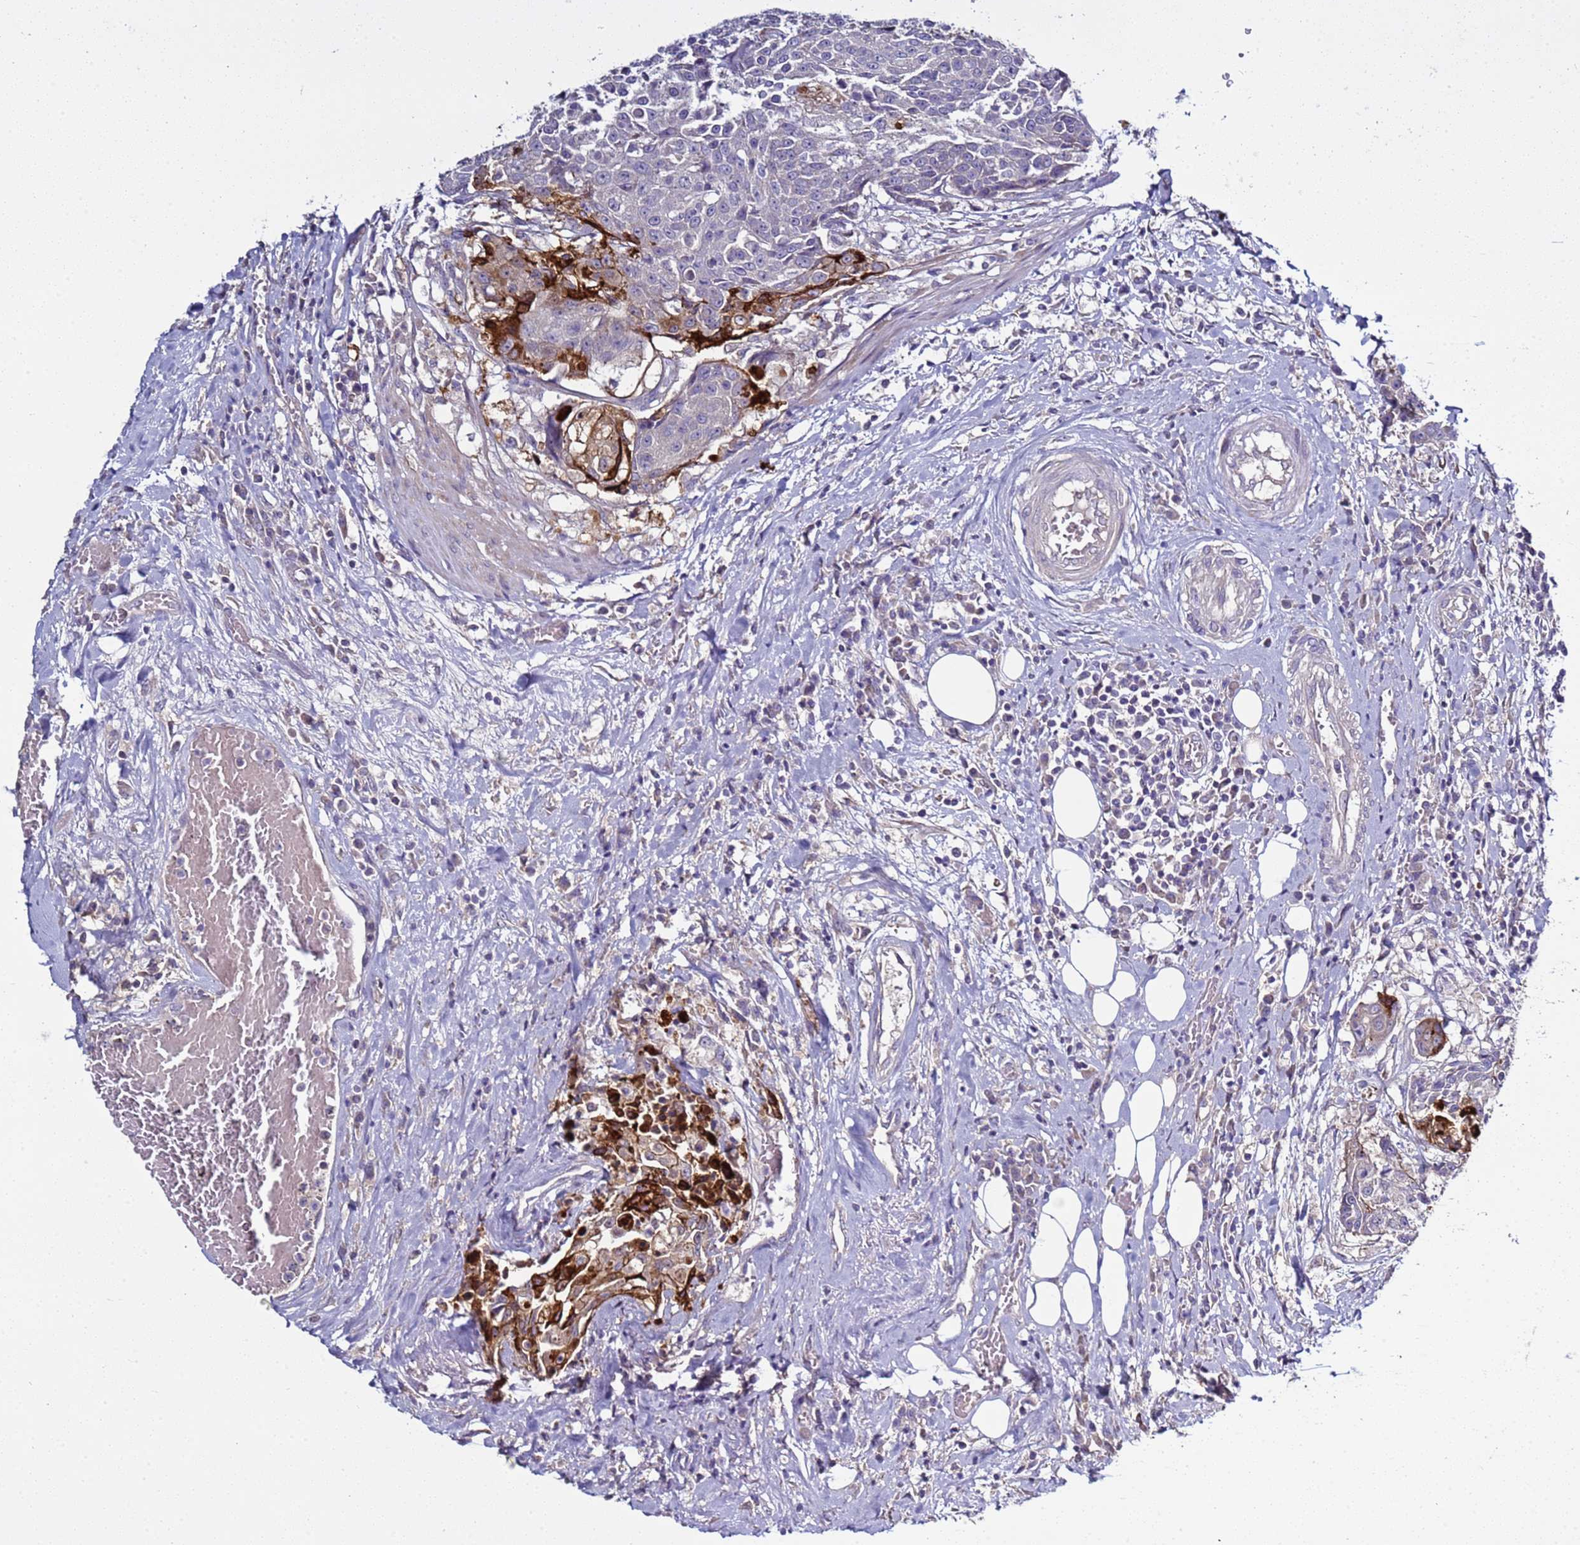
{"staining": {"intensity": "negative", "quantity": "none", "location": "none"}, "tissue": "urothelial cancer", "cell_type": "Tumor cells", "image_type": "cancer", "snomed": [{"axis": "morphology", "description": "Urothelial carcinoma, High grade"}, {"axis": "topography", "description": "Urinary bladder"}], "caption": "Micrograph shows no significant protein staining in tumor cells of urothelial cancer. (Stains: DAB immunohistochemistry with hematoxylin counter stain, Microscopy: brightfield microscopy at high magnification).", "gene": "RABL2B", "patient": {"sex": "female", "age": 63}}